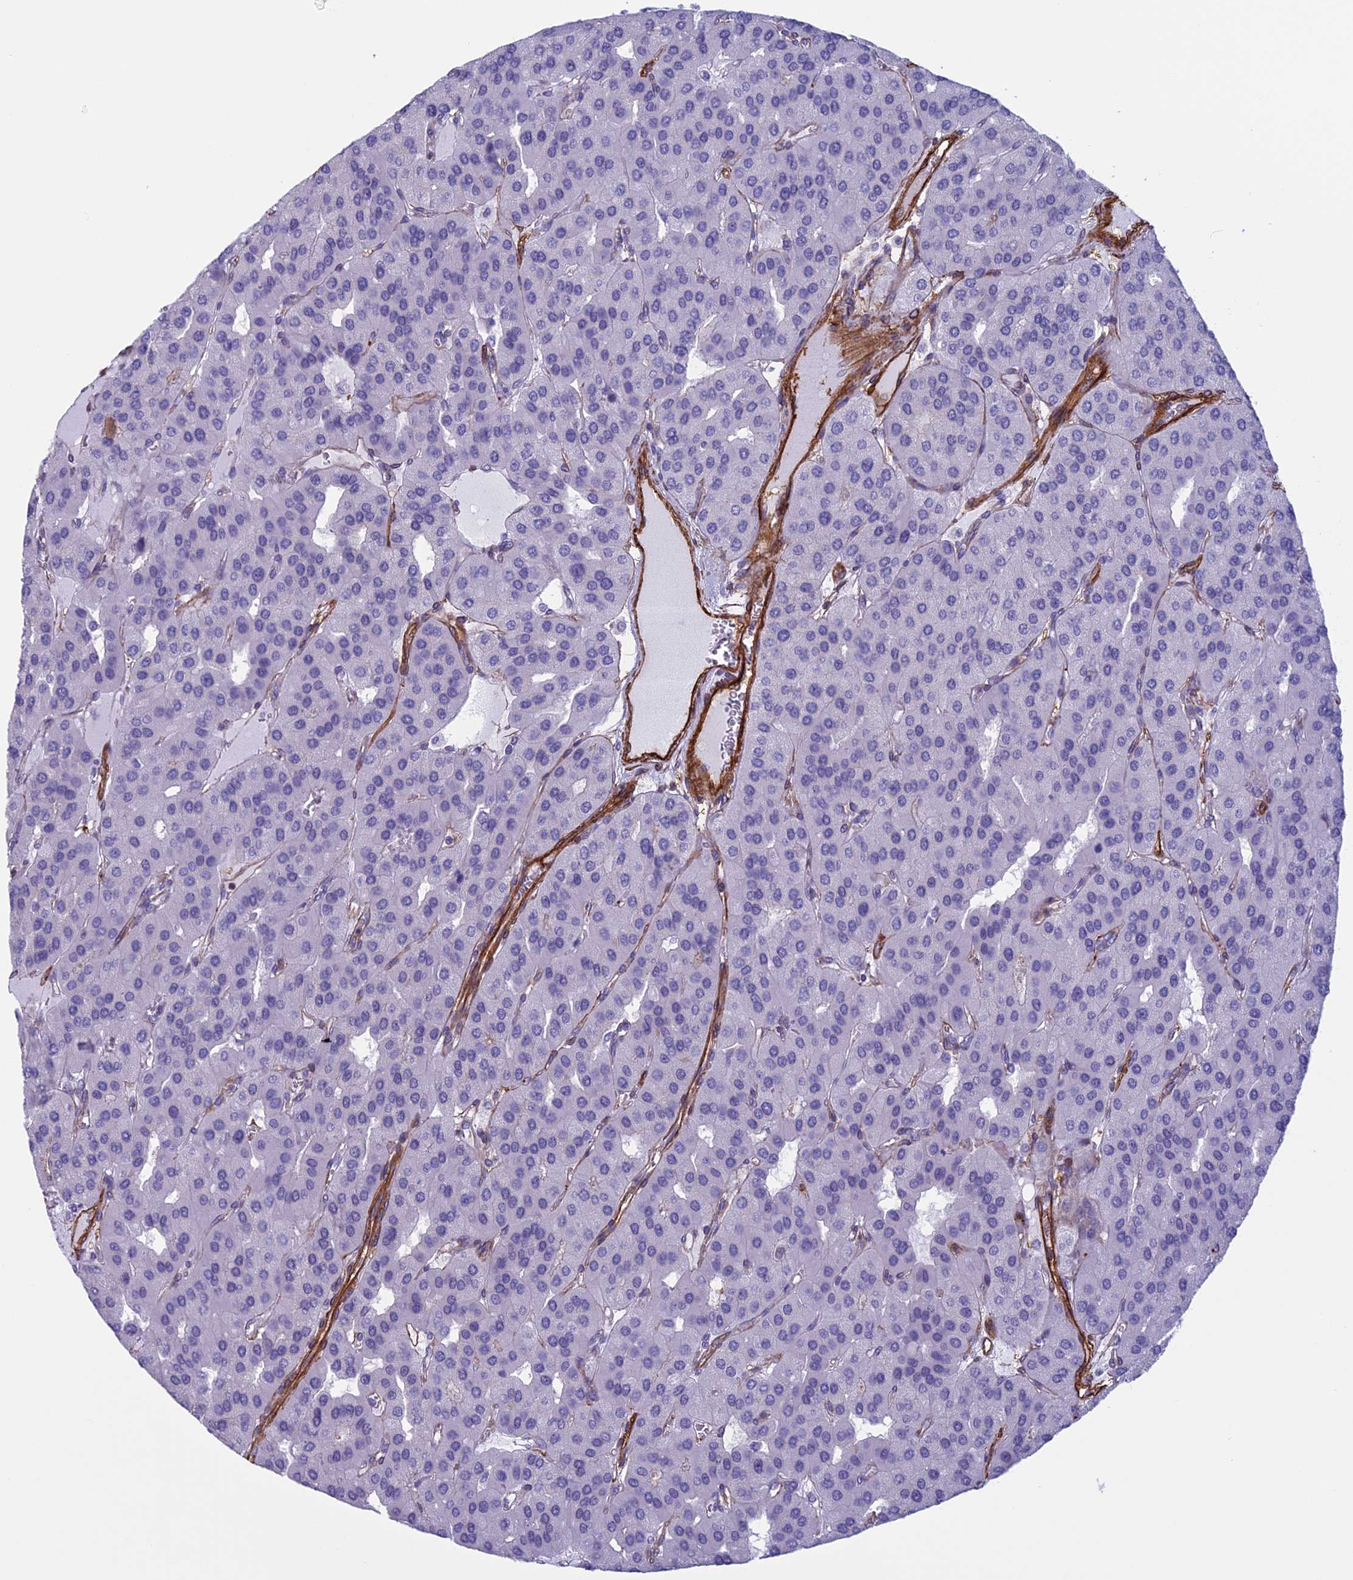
{"staining": {"intensity": "negative", "quantity": "none", "location": "none"}, "tissue": "parathyroid gland", "cell_type": "Glandular cells", "image_type": "normal", "snomed": [{"axis": "morphology", "description": "Normal tissue, NOS"}, {"axis": "morphology", "description": "Adenoma, NOS"}, {"axis": "topography", "description": "Parathyroid gland"}], "caption": "There is no significant staining in glandular cells of parathyroid gland. (DAB immunohistochemistry (IHC) visualized using brightfield microscopy, high magnification).", "gene": "ANGPTL2", "patient": {"sex": "female", "age": 86}}